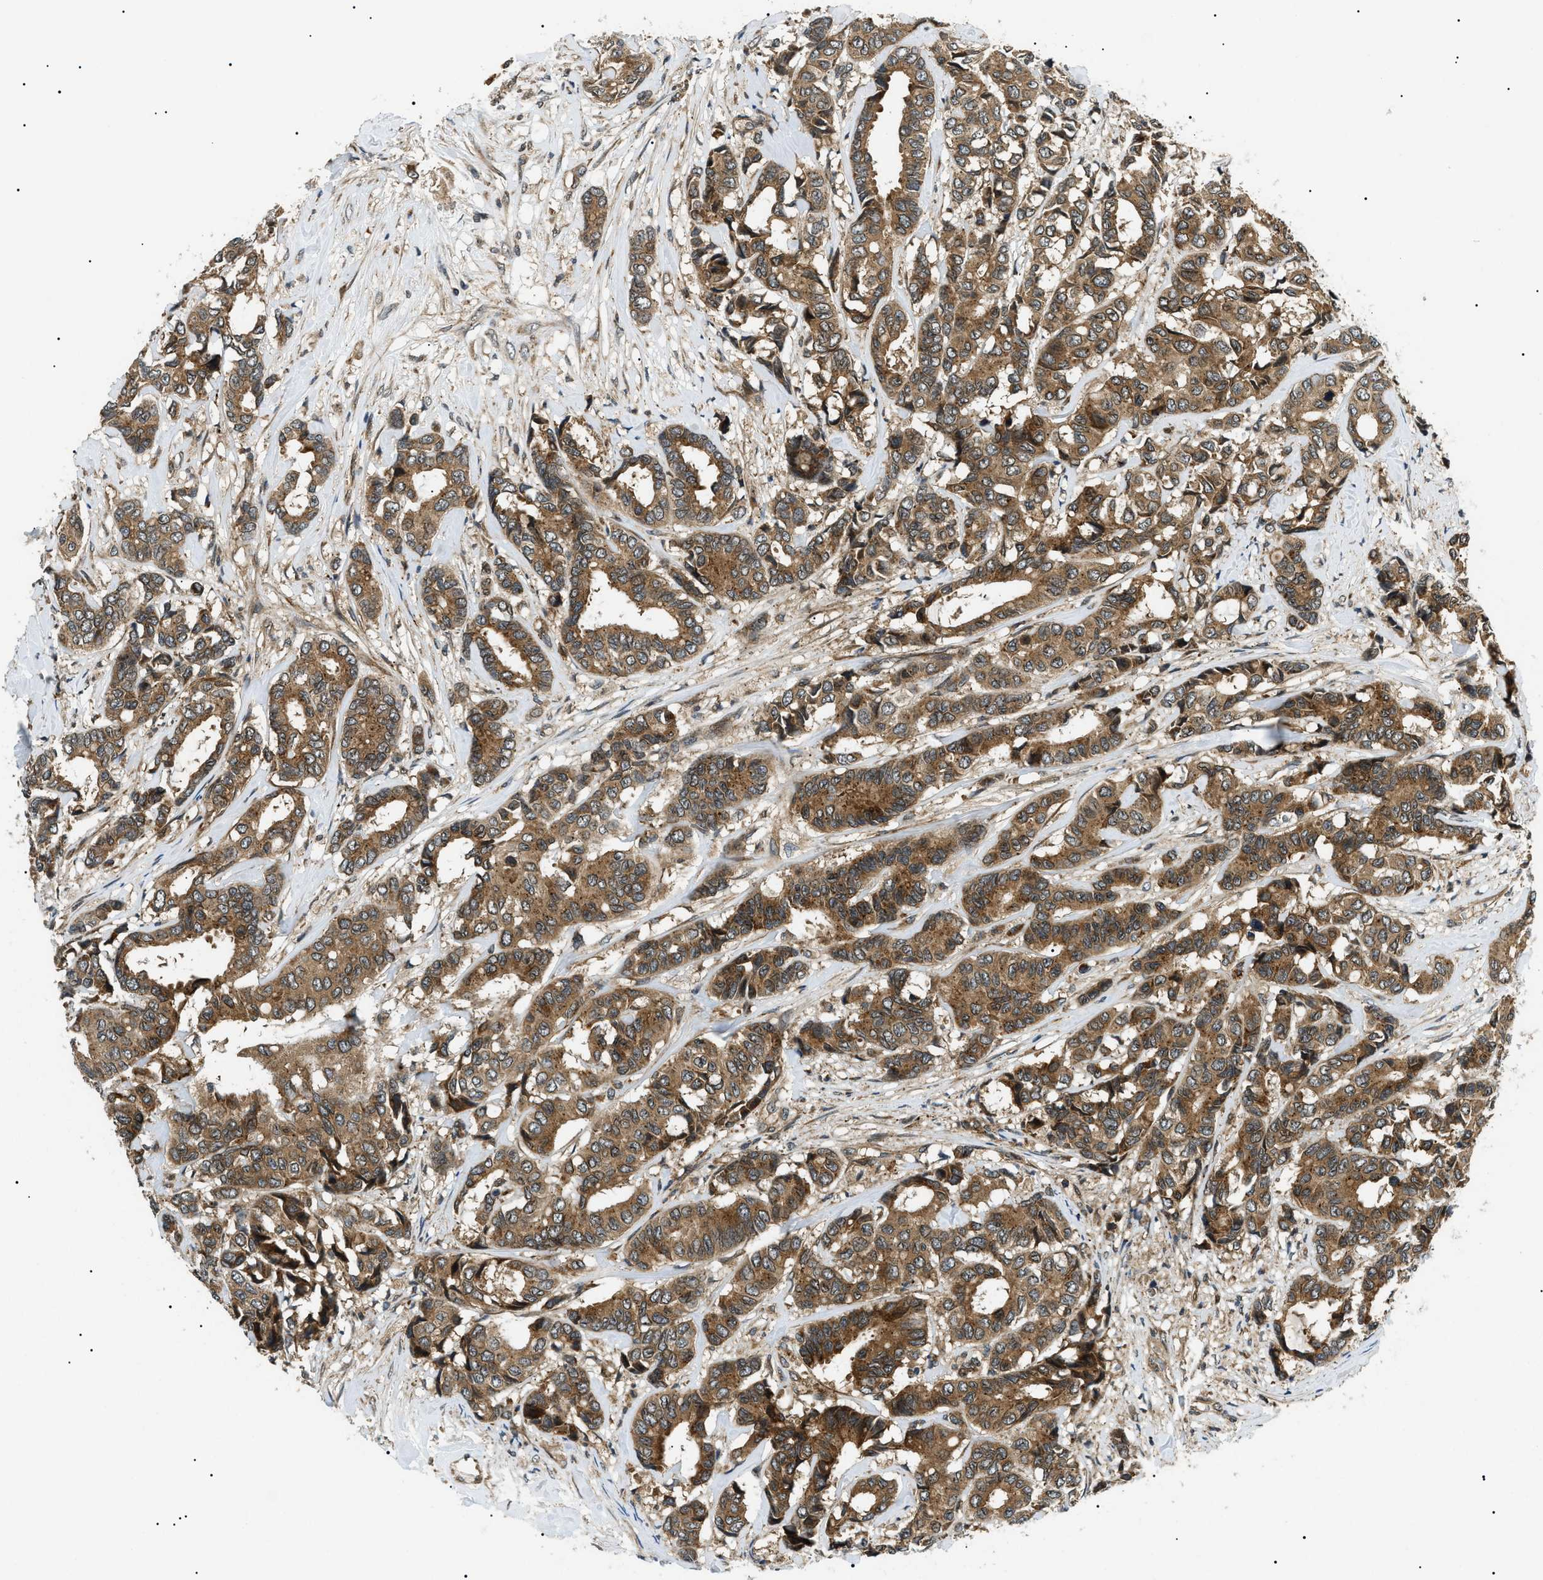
{"staining": {"intensity": "moderate", "quantity": ">75%", "location": "cytoplasmic/membranous"}, "tissue": "breast cancer", "cell_type": "Tumor cells", "image_type": "cancer", "snomed": [{"axis": "morphology", "description": "Duct carcinoma"}, {"axis": "topography", "description": "Breast"}], "caption": "Protein expression analysis of breast cancer shows moderate cytoplasmic/membranous expression in approximately >75% of tumor cells. (Stains: DAB in brown, nuclei in blue, Microscopy: brightfield microscopy at high magnification).", "gene": "ATP6AP1", "patient": {"sex": "female", "age": 87}}